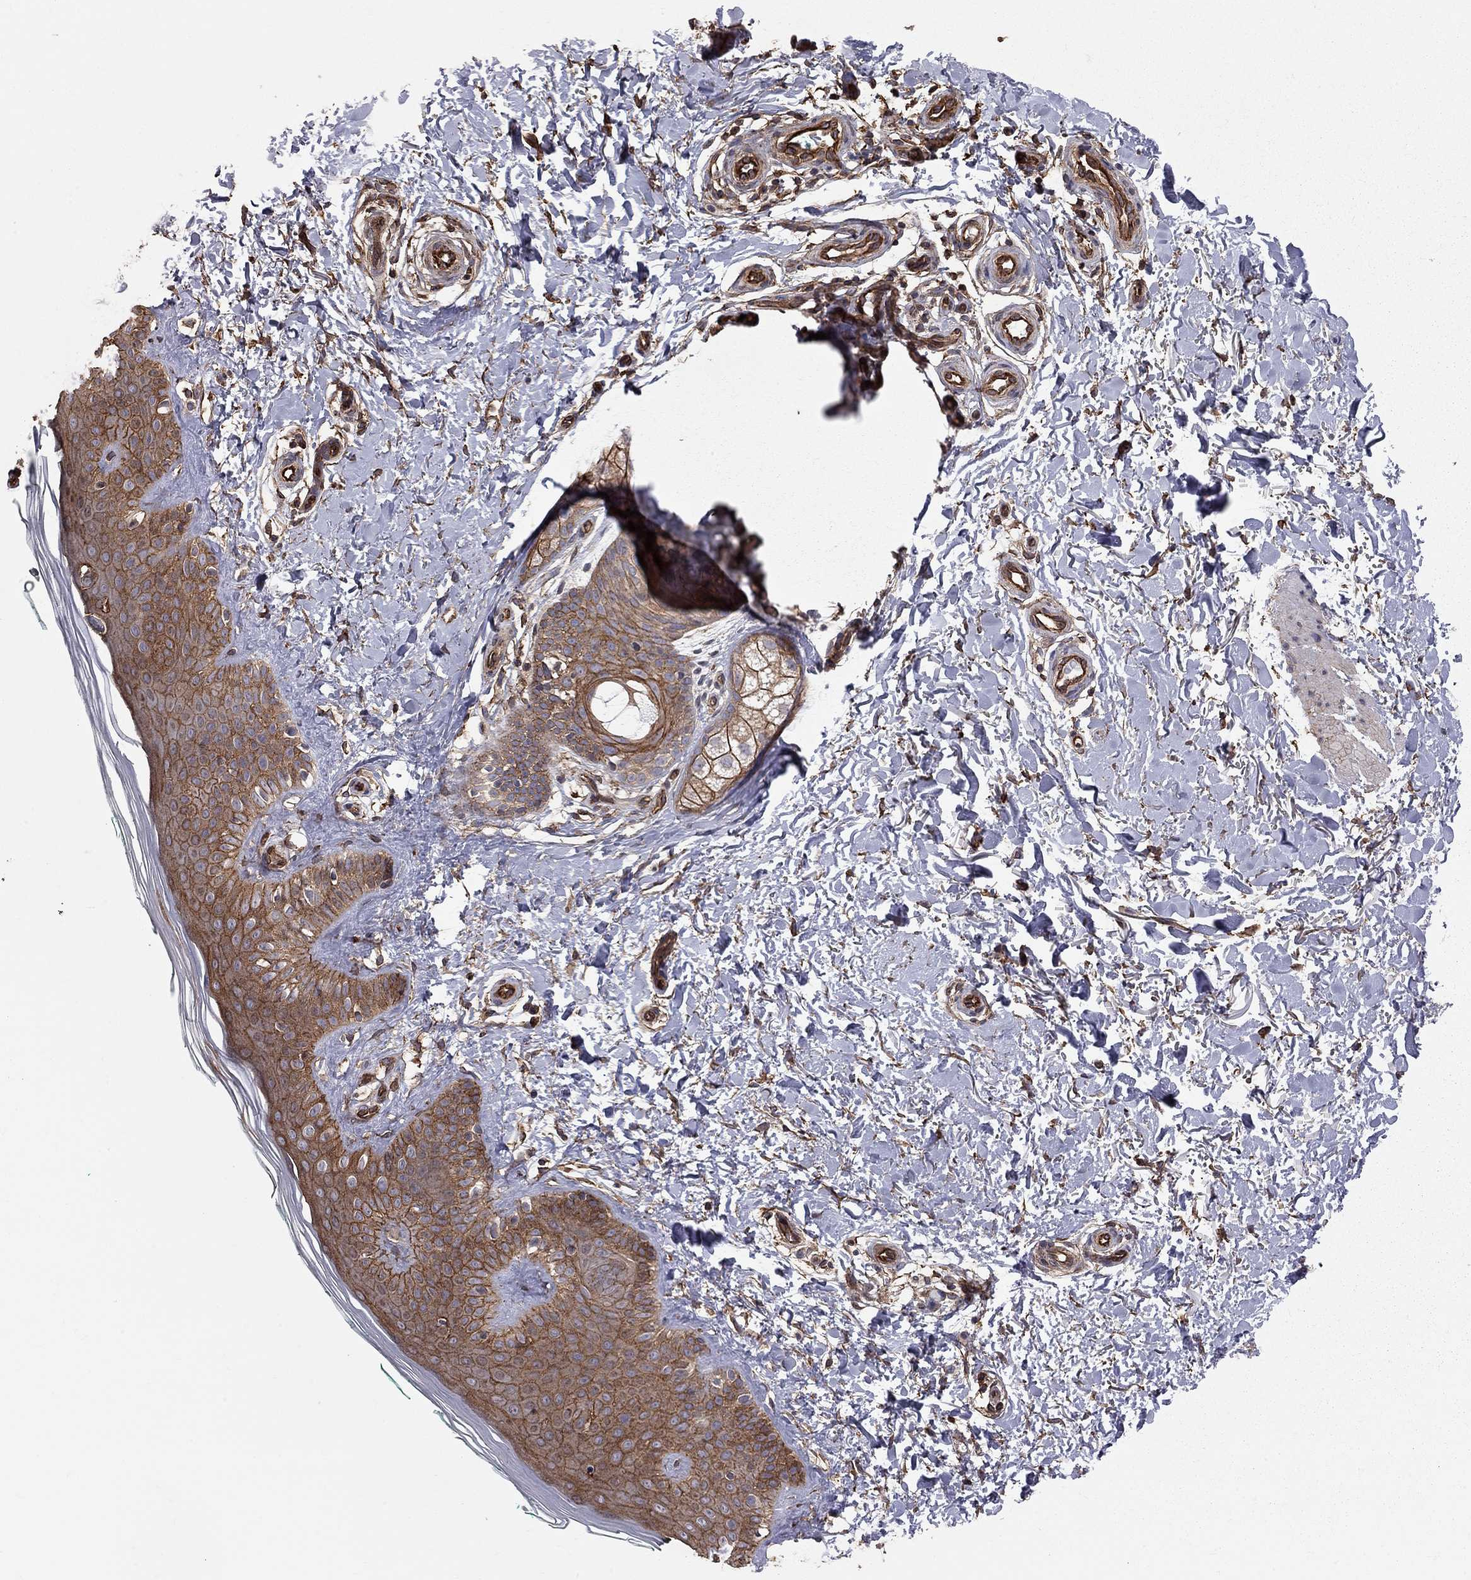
{"staining": {"intensity": "moderate", "quantity": "<25%", "location": "cytoplasmic/membranous"}, "tissue": "skin", "cell_type": "Fibroblasts", "image_type": "normal", "snomed": [{"axis": "morphology", "description": "Normal tissue, NOS"}, {"axis": "morphology", "description": "Inflammation, NOS"}, {"axis": "morphology", "description": "Fibrosis, NOS"}, {"axis": "topography", "description": "Skin"}], "caption": "A low amount of moderate cytoplasmic/membranous staining is present in approximately <25% of fibroblasts in unremarkable skin. Nuclei are stained in blue.", "gene": "RASEF", "patient": {"sex": "male", "age": 71}}